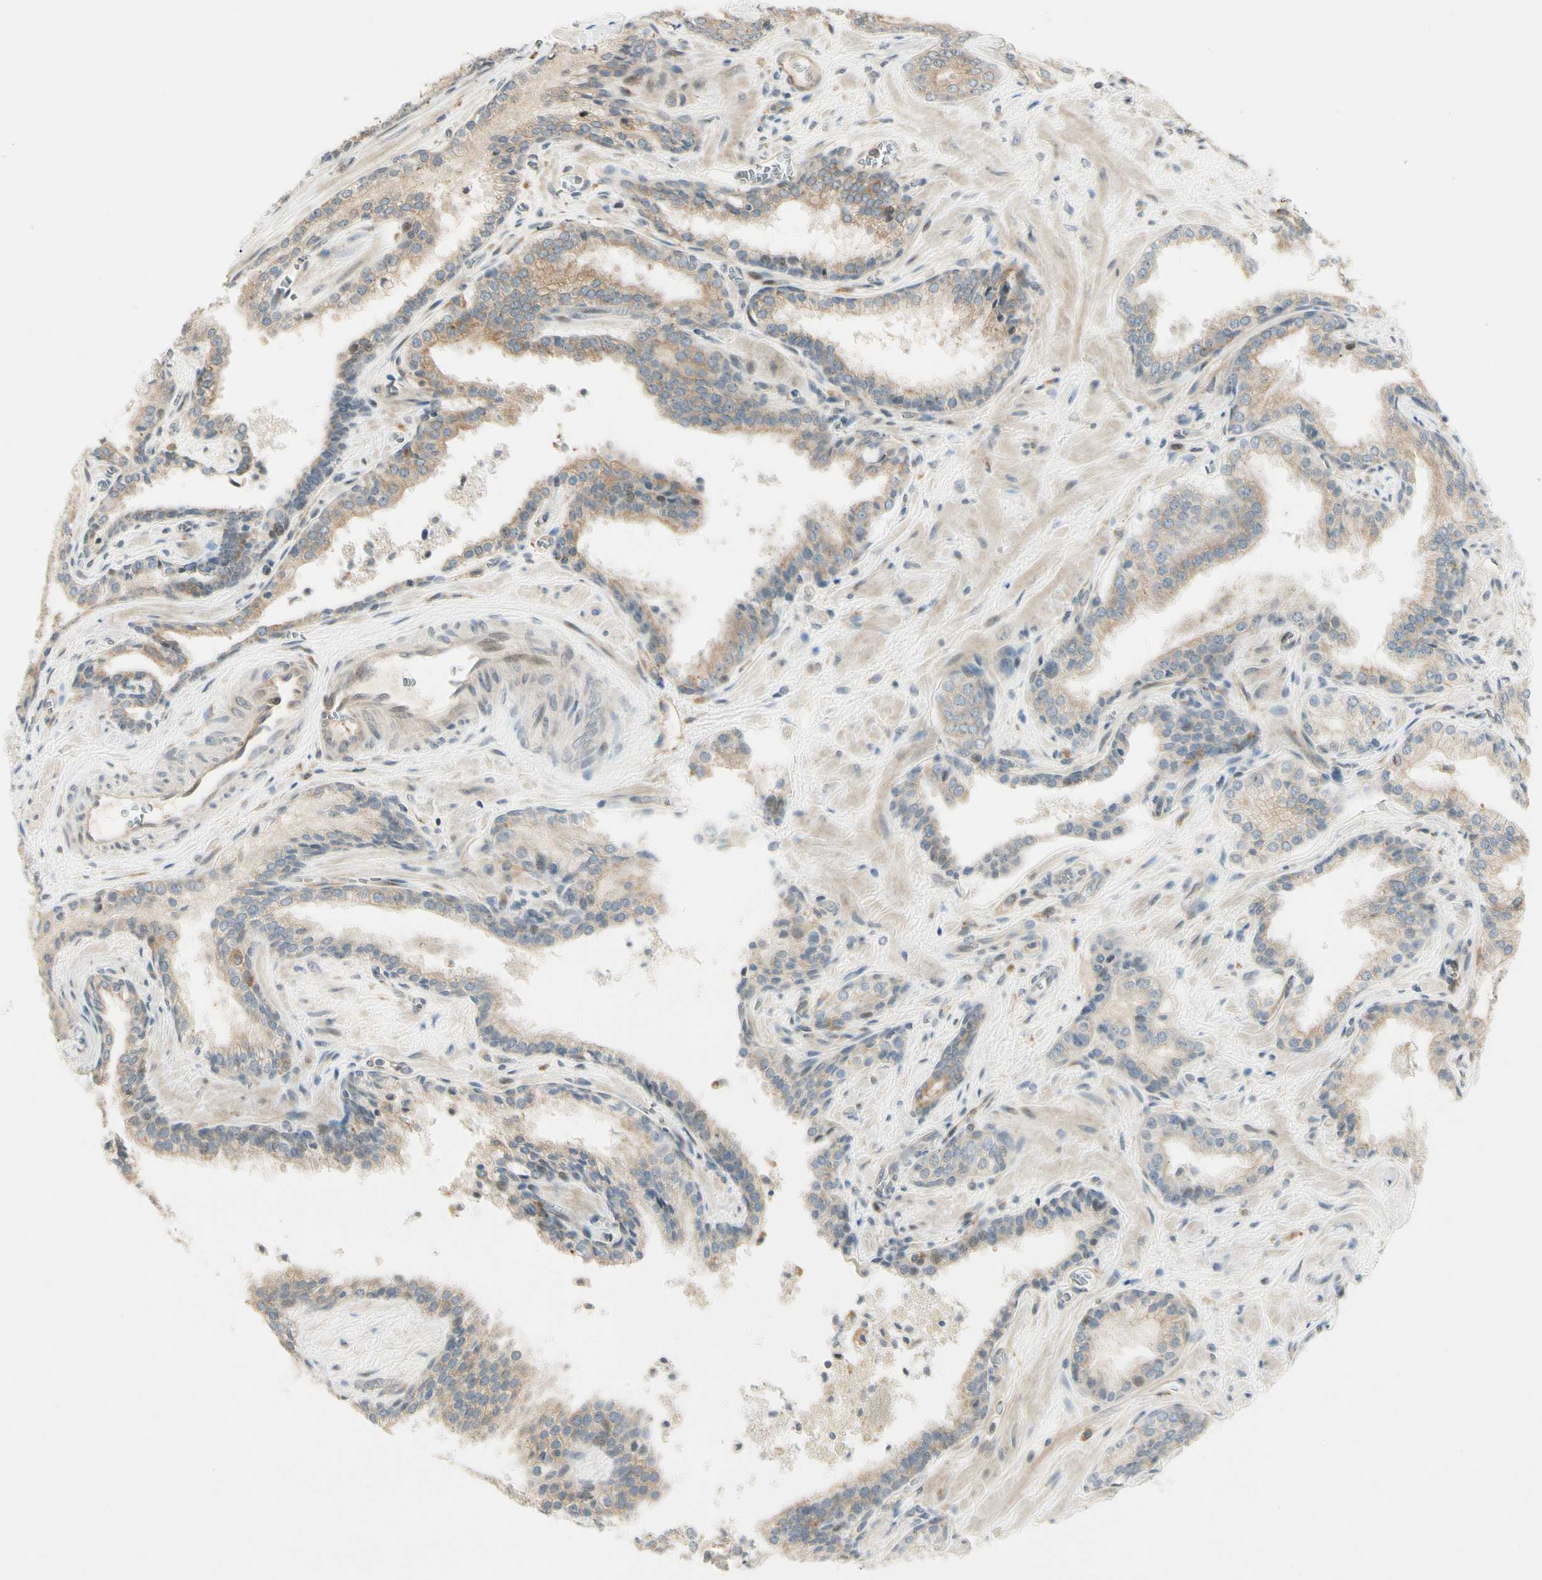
{"staining": {"intensity": "weak", "quantity": "25%-75%", "location": "cytoplasmic/membranous"}, "tissue": "prostate cancer", "cell_type": "Tumor cells", "image_type": "cancer", "snomed": [{"axis": "morphology", "description": "Adenocarcinoma, Low grade"}, {"axis": "topography", "description": "Prostate"}], "caption": "Immunohistochemical staining of human low-grade adenocarcinoma (prostate) exhibits weak cytoplasmic/membranous protein staining in approximately 25%-75% of tumor cells.", "gene": "FNDC3B", "patient": {"sex": "male", "age": 60}}